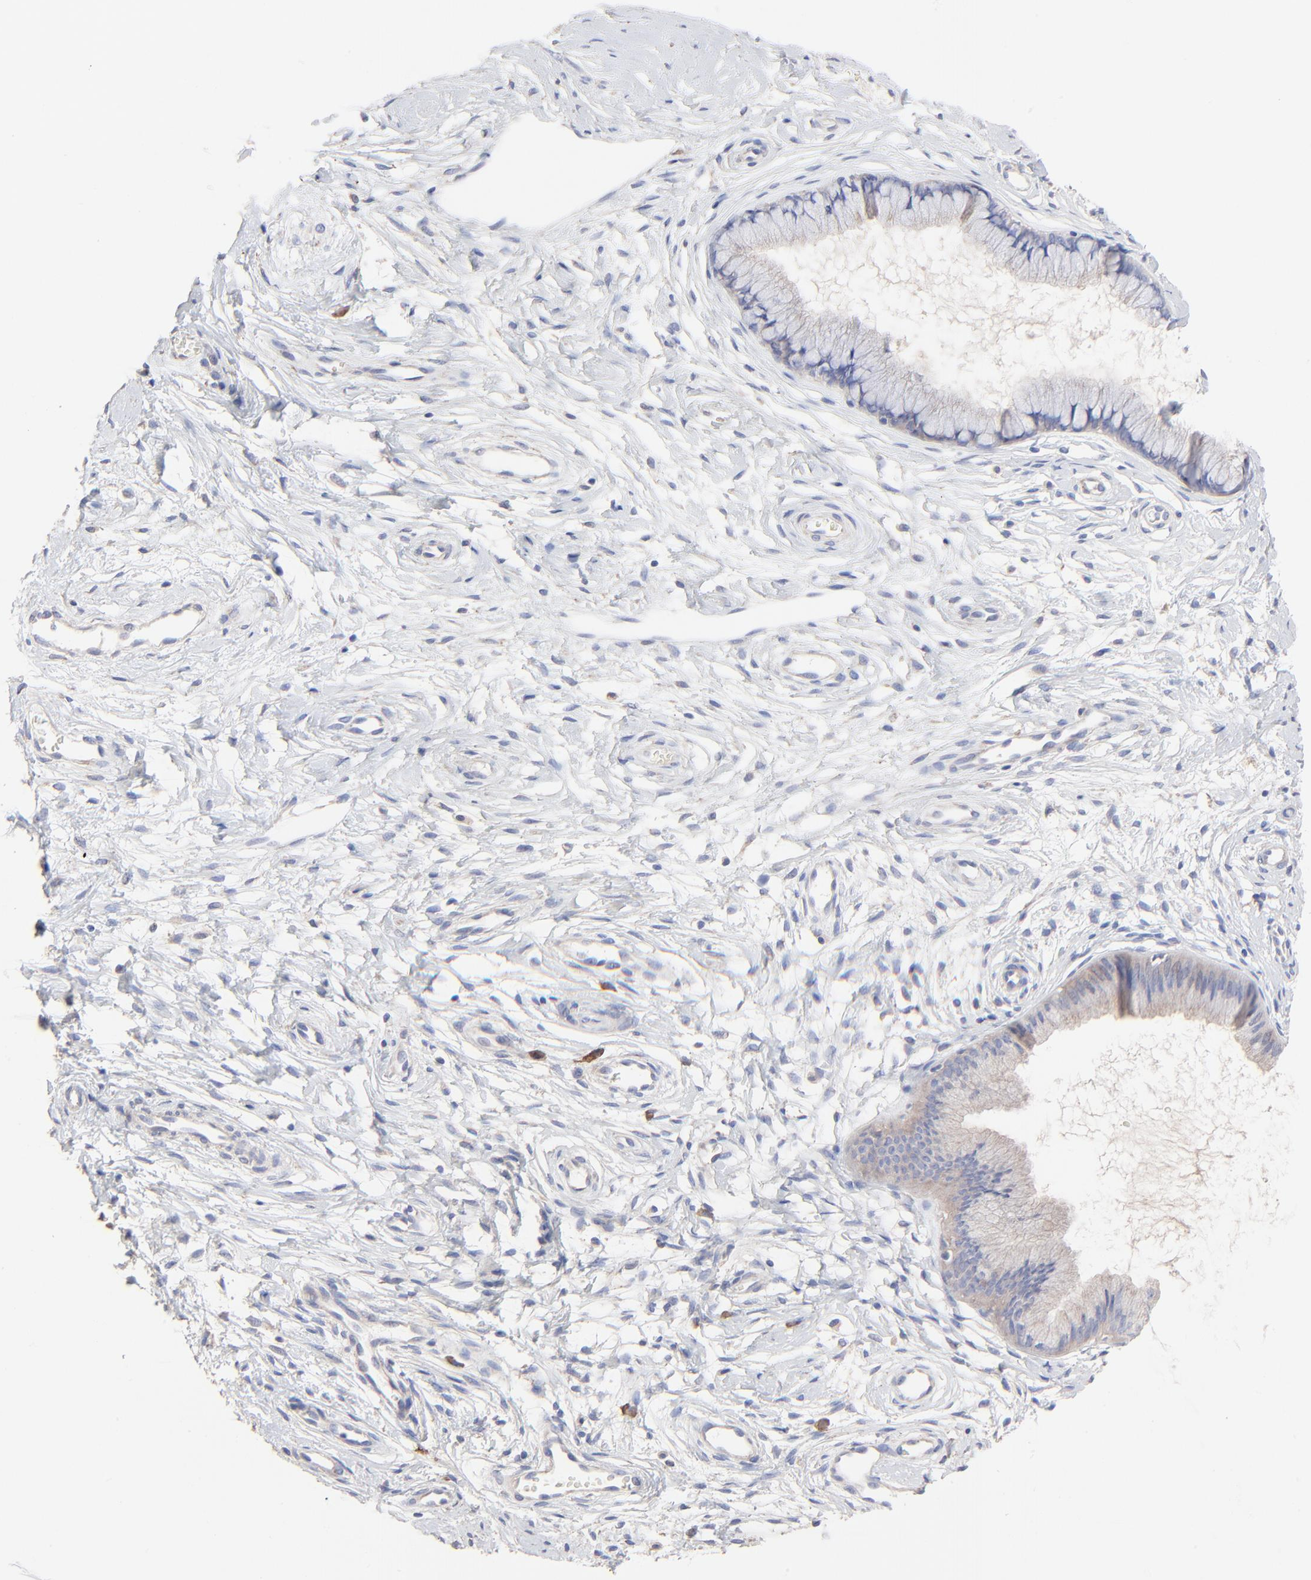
{"staining": {"intensity": "weak", "quantity": ">75%", "location": "cytoplasmic/membranous"}, "tissue": "cervix", "cell_type": "Glandular cells", "image_type": "normal", "snomed": [{"axis": "morphology", "description": "Normal tissue, NOS"}, {"axis": "topography", "description": "Cervix"}], "caption": "Immunohistochemistry (IHC) staining of benign cervix, which shows low levels of weak cytoplasmic/membranous staining in approximately >75% of glandular cells indicating weak cytoplasmic/membranous protein expression. The staining was performed using DAB (3,3'-diaminobenzidine) (brown) for protein detection and nuclei were counterstained in hematoxylin (blue).", "gene": "PPFIBP2", "patient": {"sex": "female", "age": 39}}